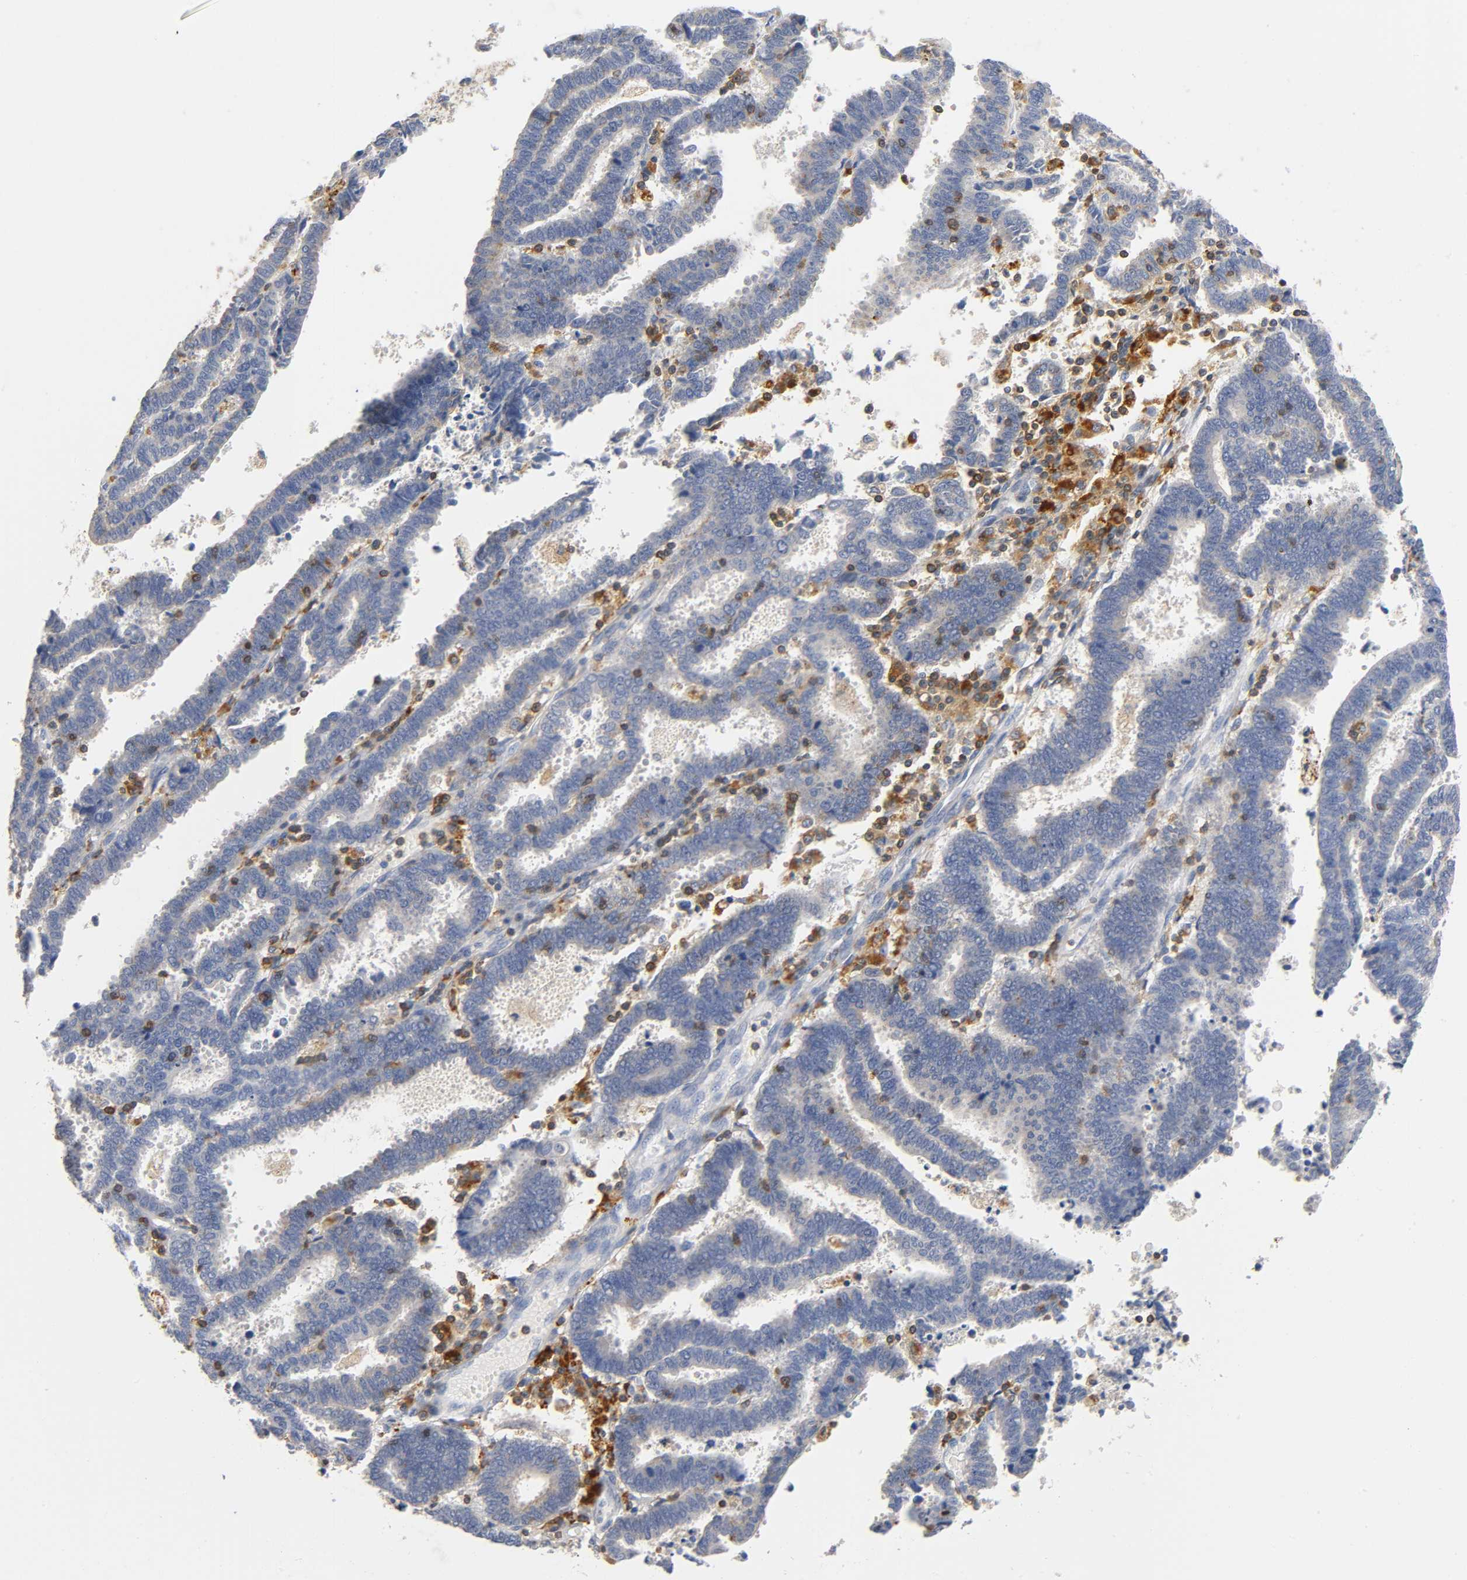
{"staining": {"intensity": "negative", "quantity": "none", "location": "none"}, "tissue": "endometrial cancer", "cell_type": "Tumor cells", "image_type": "cancer", "snomed": [{"axis": "morphology", "description": "Adenocarcinoma, NOS"}, {"axis": "topography", "description": "Uterus"}], "caption": "A histopathology image of human adenocarcinoma (endometrial) is negative for staining in tumor cells. (DAB (3,3'-diaminobenzidine) IHC with hematoxylin counter stain).", "gene": "UCKL1", "patient": {"sex": "female", "age": 83}}